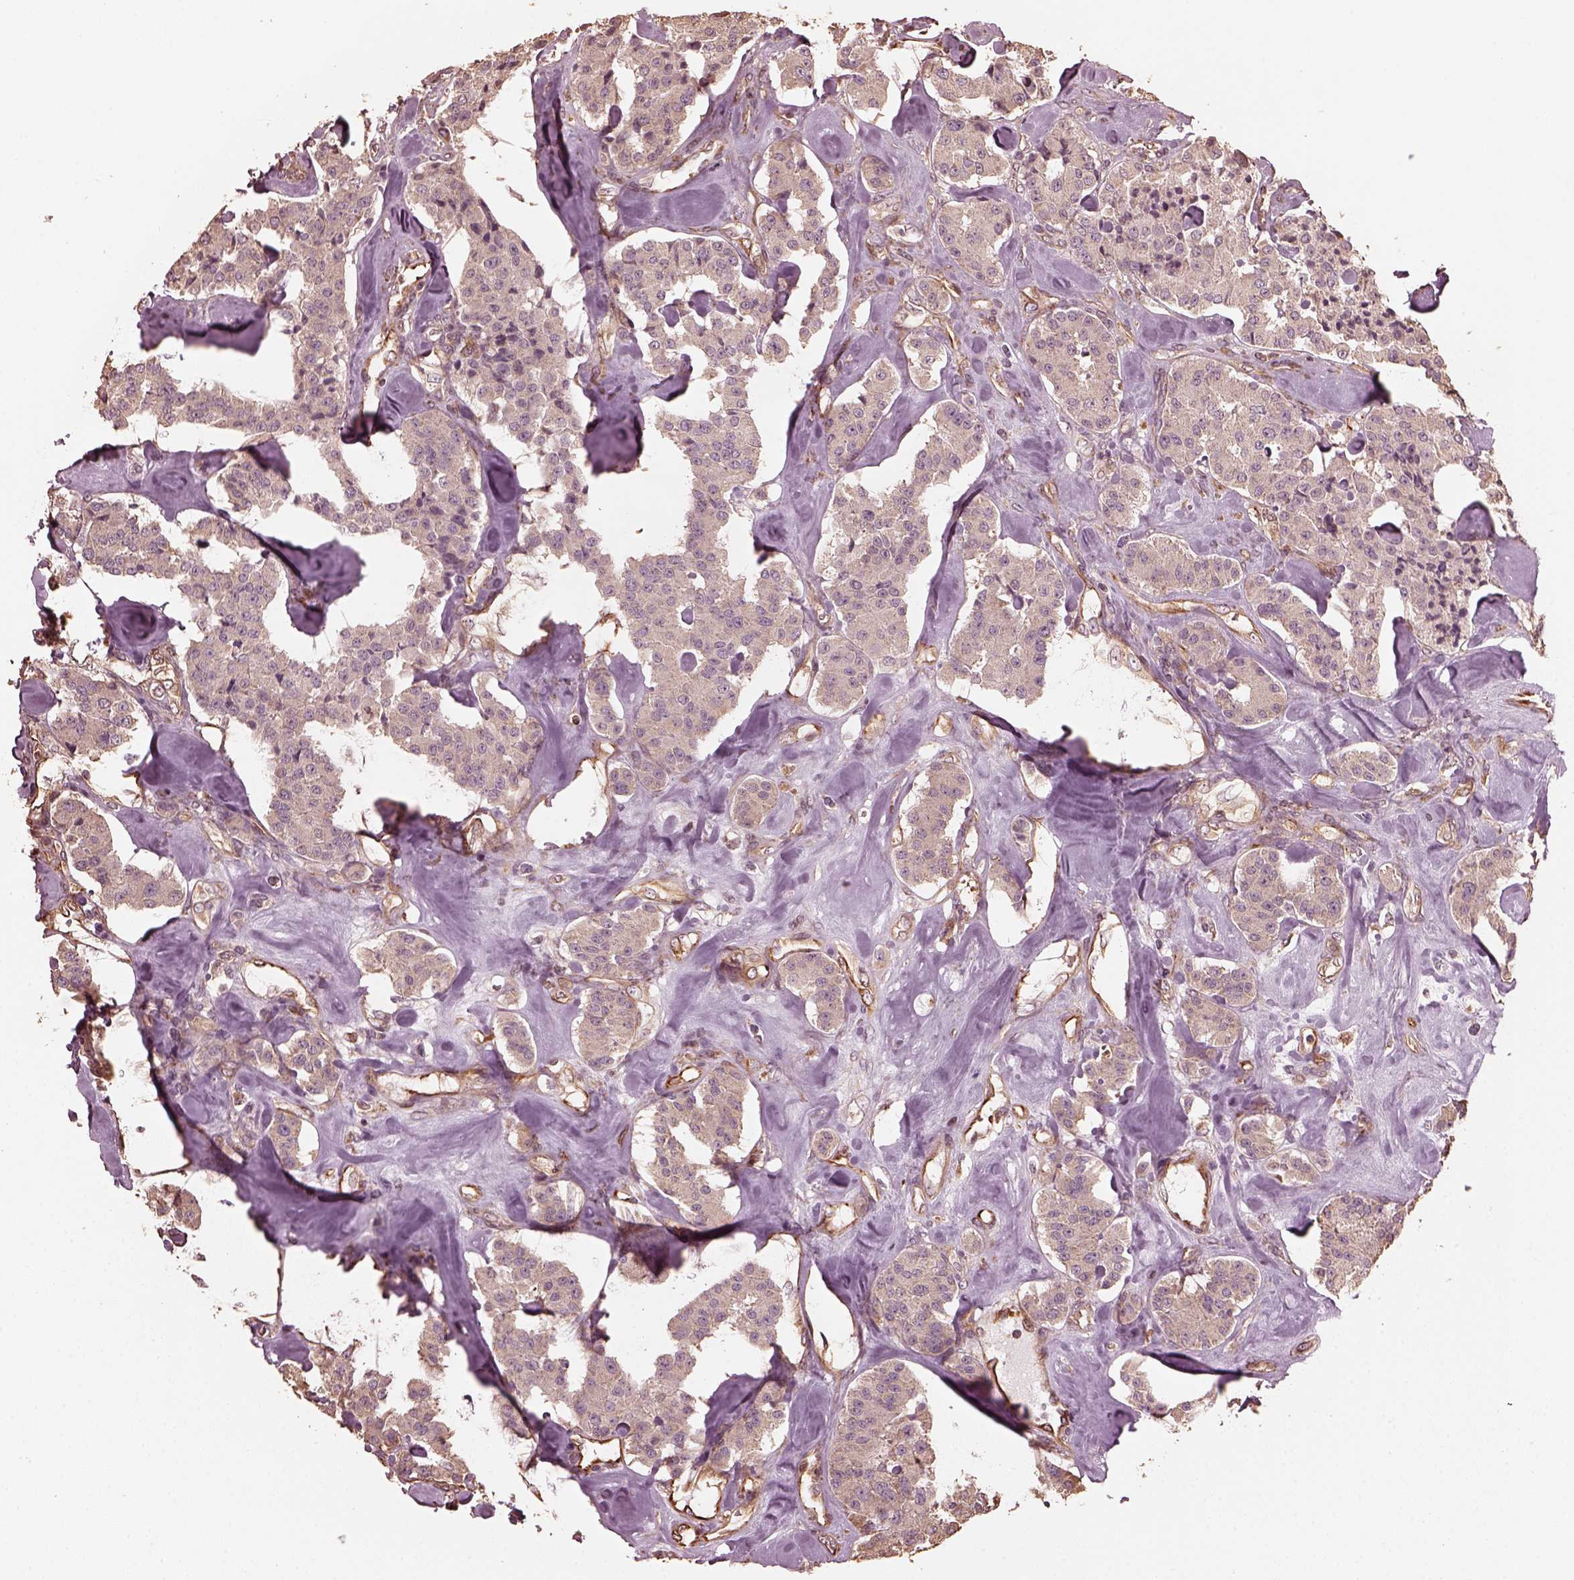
{"staining": {"intensity": "negative", "quantity": "none", "location": "none"}, "tissue": "carcinoid", "cell_type": "Tumor cells", "image_type": "cancer", "snomed": [{"axis": "morphology", "description": "Carcinoid, malignant, NOS"}, {"axis": "topography", "description": "Pancreas"}], "caption": "Immunohistochemical staining of malignant carcinoid exhibits no significant positivity in tumor cells.", "gene": "GTPBP1", "patient": {"sex": "male", "age": 41}}